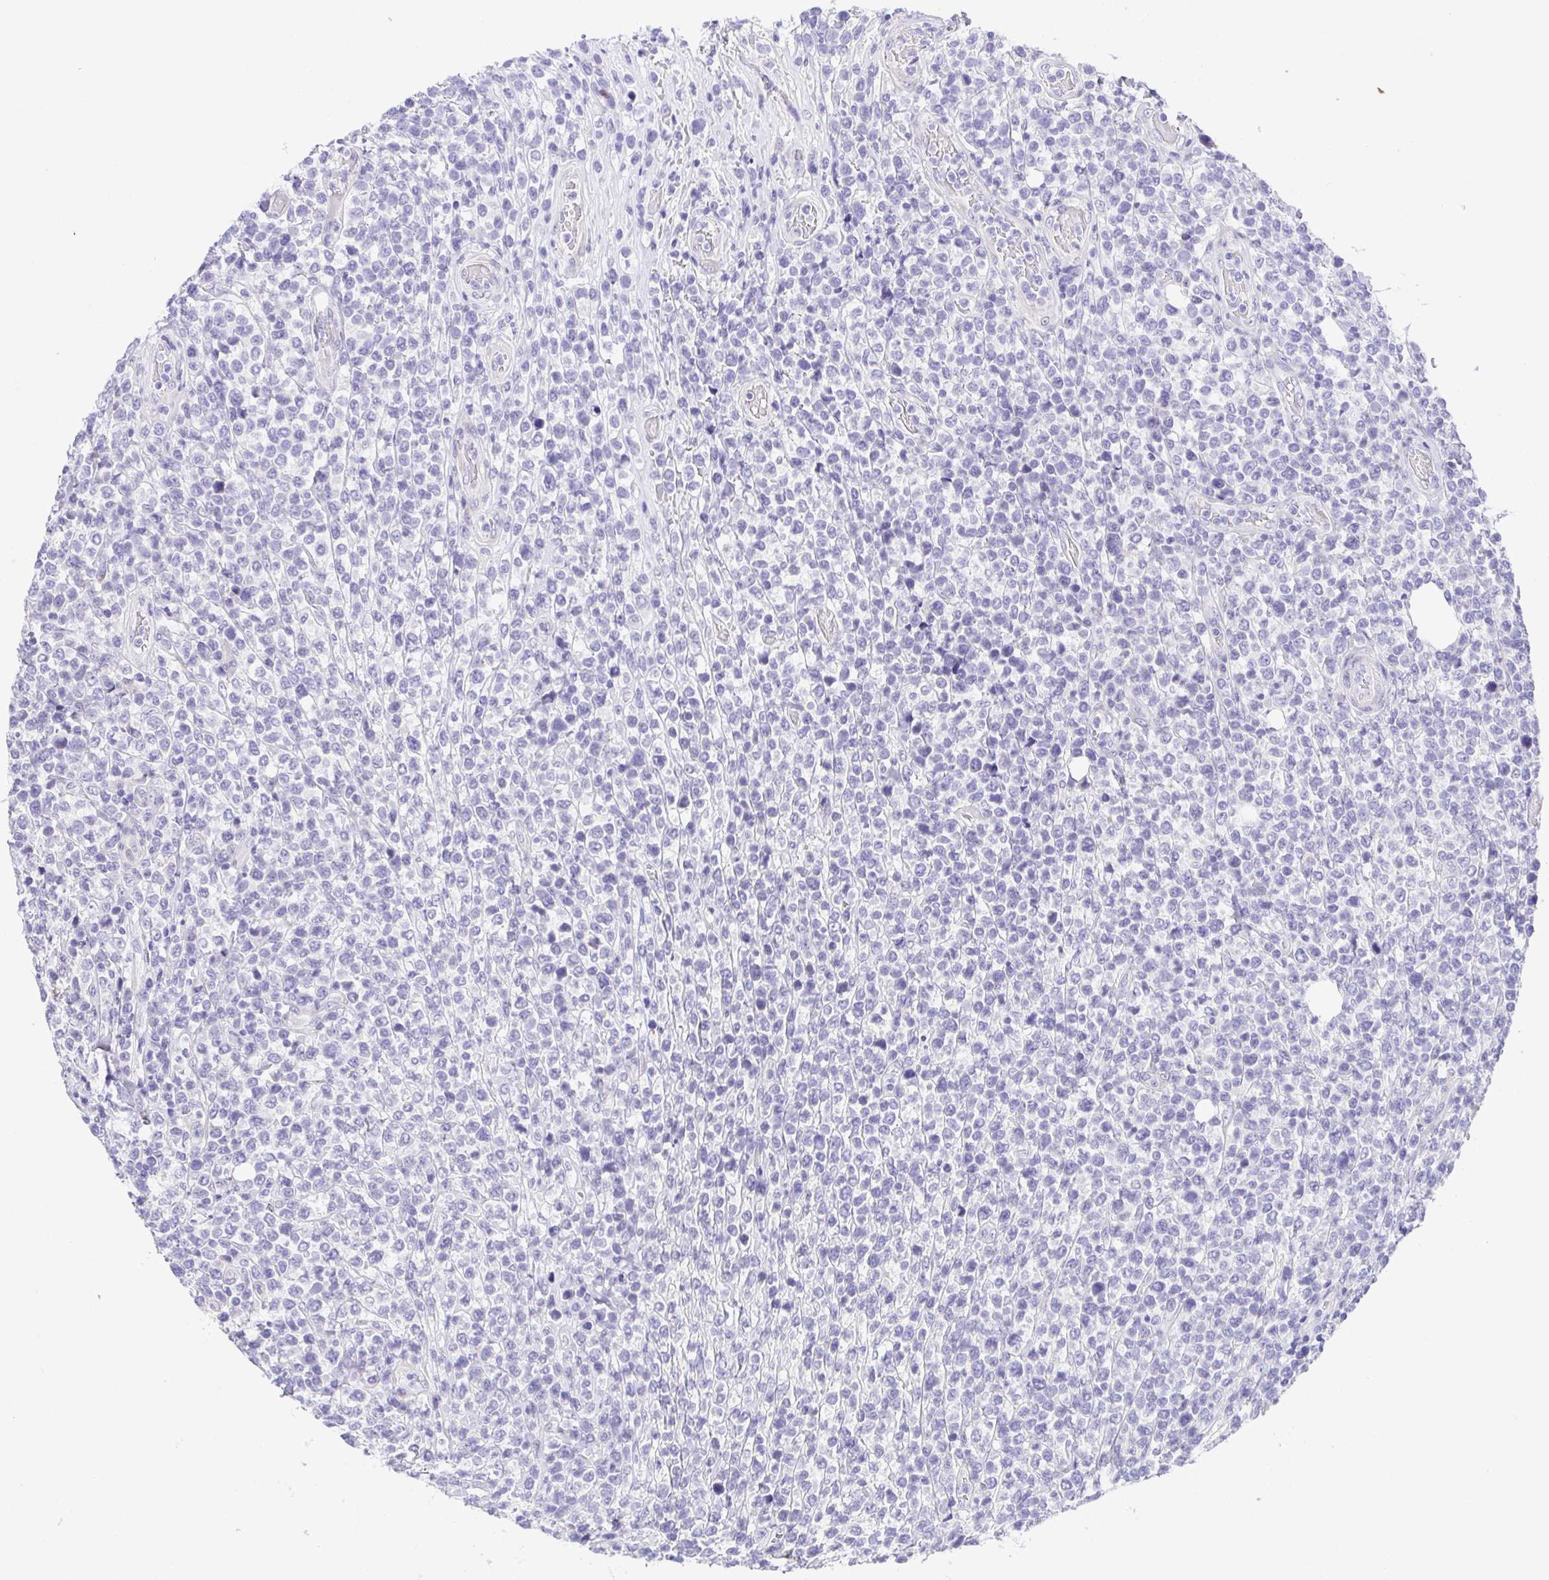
{"staining": {"intensity": "negative", "quantity": "none", "location": "none"}, "tissue": "lymphoma", "cell_type": "Tumor cells", "image_type": "cancer", "snomed": [{"axis": "morphology", "description": "Malignant lymphoma, non-Hodgkin's type, High grade"}, {"axis": "topography", "description": "Soft tissue"}], "caption": "Immunohistochemistry (IHC) photomicrograph of neoplastic tissue: human high-grade malignant lymphoma, non-Hodgkin's type stained with DAB demonstrates no significant protein positivity in tumor cells.", "gene": "LUZP4", "patient": {"sex": "female", "age": 56}}